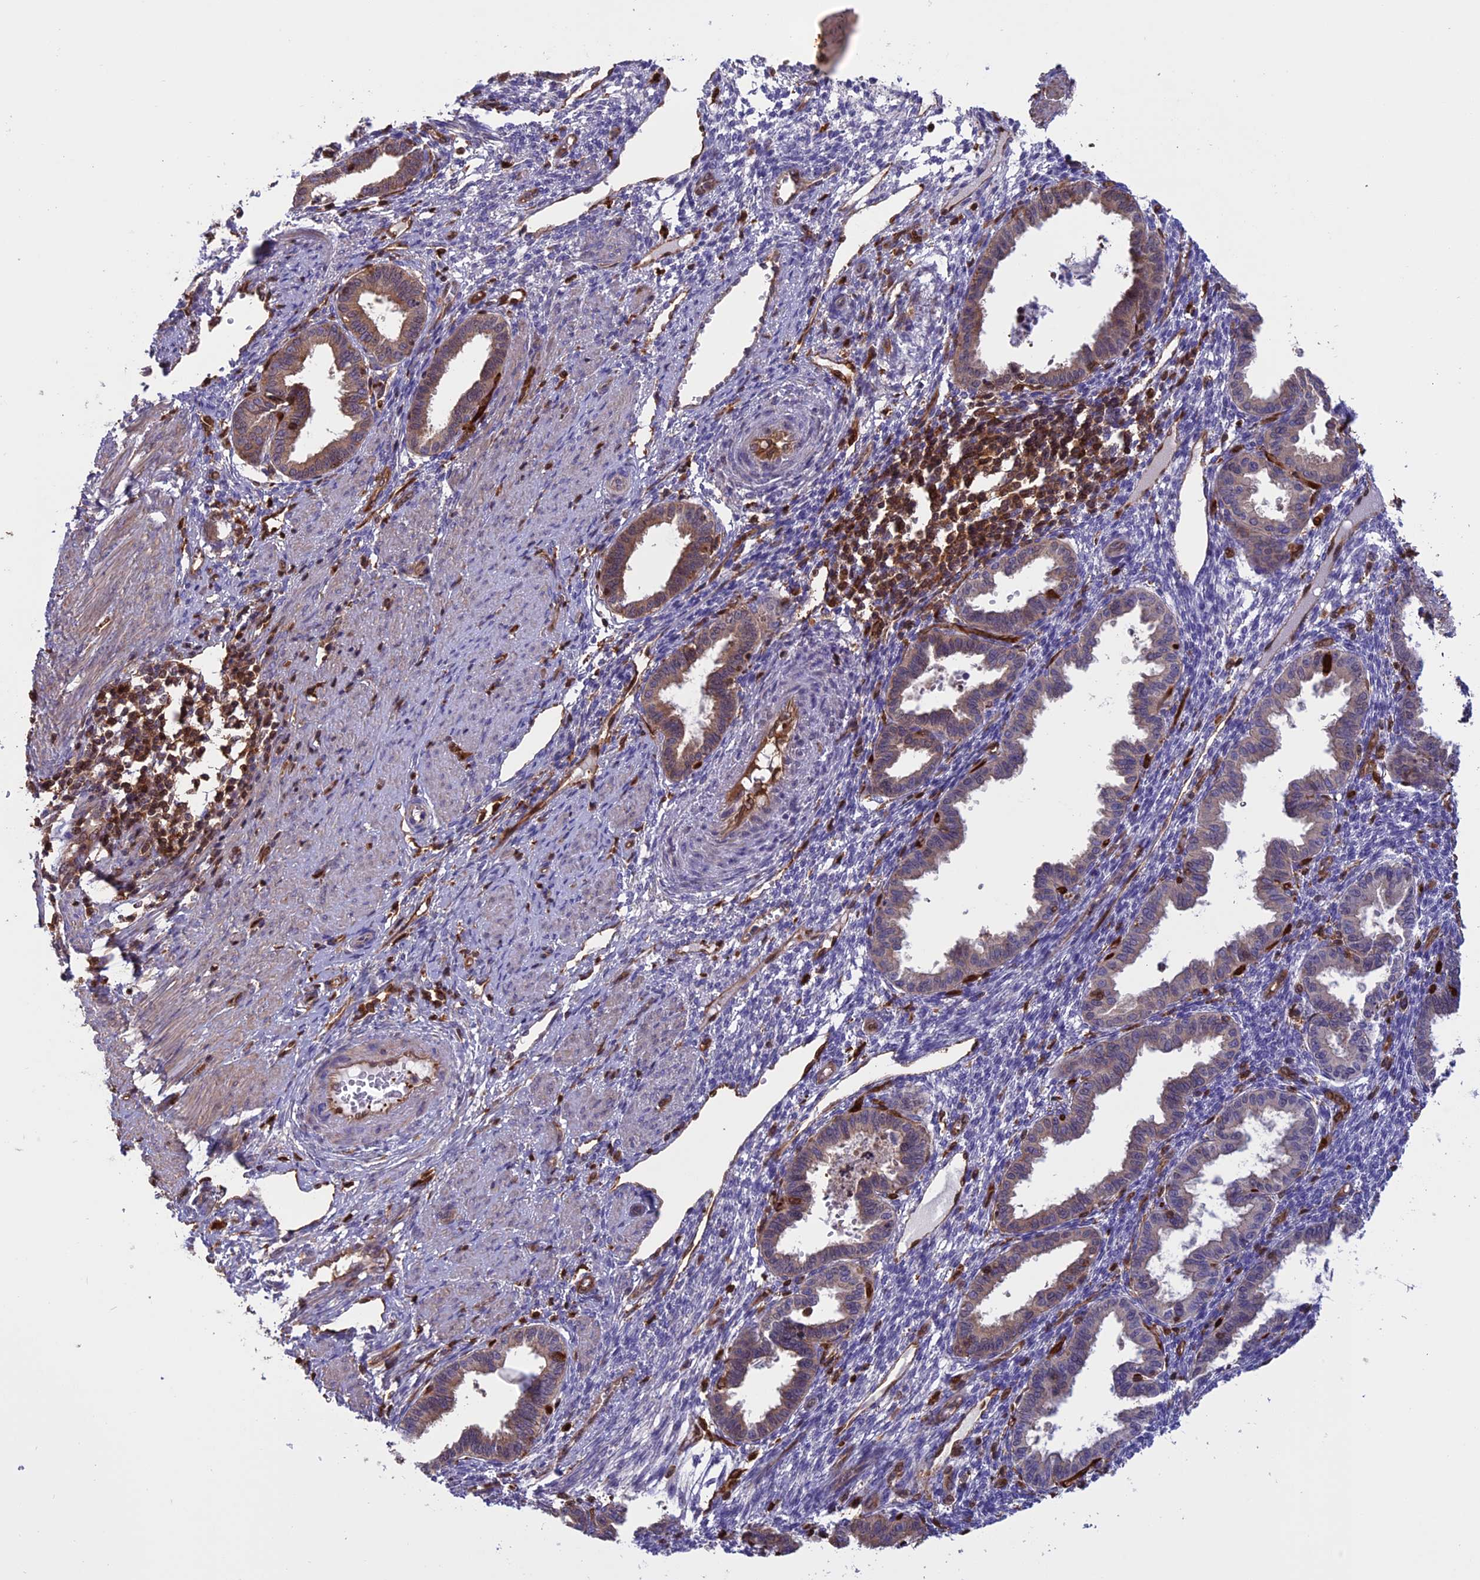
{"staining": {"intensity": "negative", "quantity": "none", "location": "none"}, "tissue": "endometrium", "cell_type": "Cells in endometrial stroma", "image_type": "normal", "snomed": [{"axis": "morphology", "description": "Normal tissue, NOS"}, {"axis": "topography", "description": "Endometrium"}], "caption": "Immunohistochemistry histopathology image of normal endometrium stained for a protein (brown), which reveals no staining in cells in endometrial stroma. (Brightfield microscopy of DAB (3,3'-diaminobenzidine) immunohistochemistry at high magnification).", "gene": "ARHGAP18", "patient": {"sex": "female", "age": 33}}